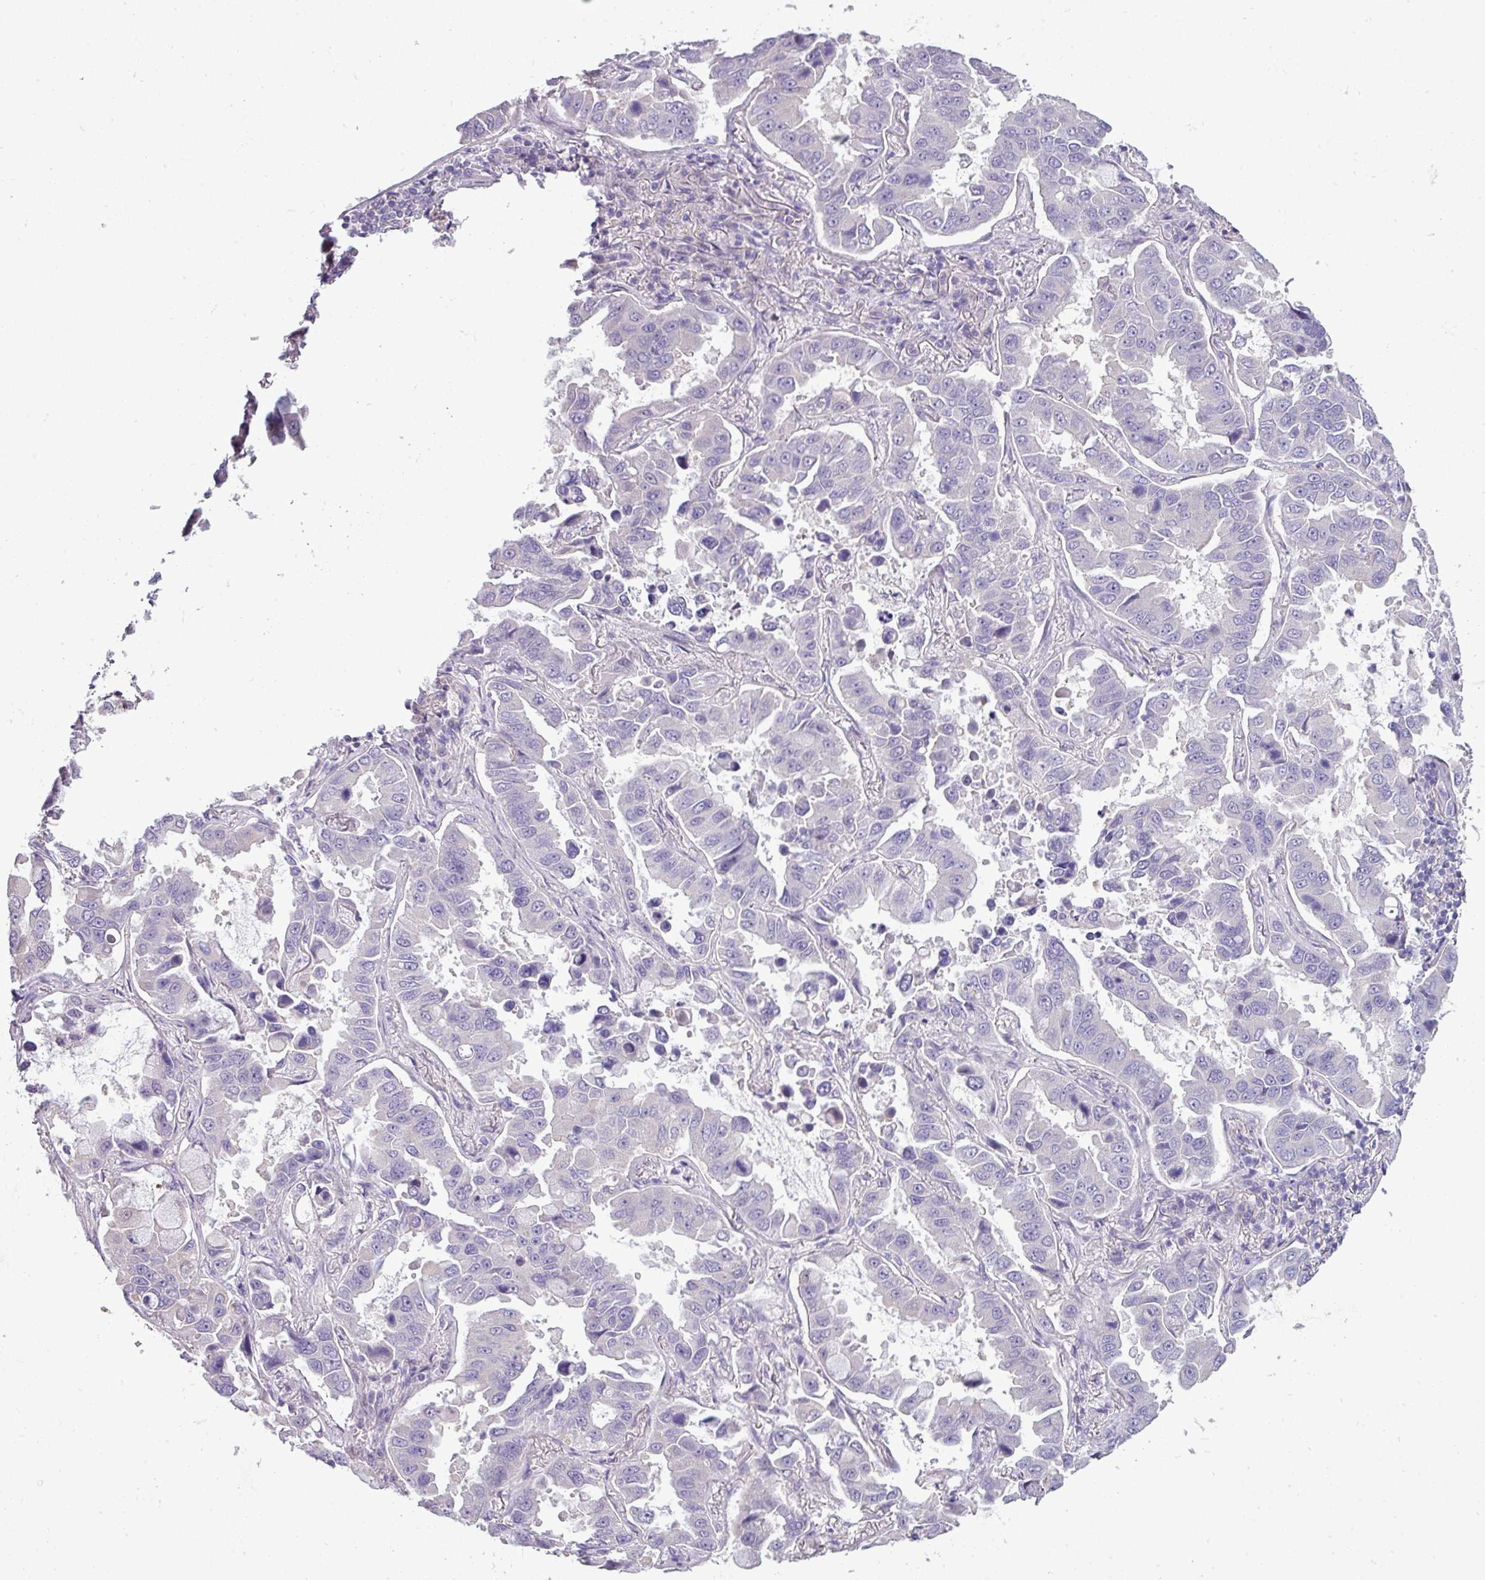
{"staining": {"intensity": "negative", "quantity": "none", "location": "none"}, "tissue": "lung cancer", "cell_type": "Tumor cells", "image_type": "cancer", "snomed": [{"axis": "morphology", "description": "Adenocarcinoma, NOS"}, {"axis": "topography", "description": "Lung"}], "caption": "Tumor cells show no significant expression in lung adenocarcinoma. (Brightfield microscopy of DAB immunohistochemistry at high magnification).", "gene": "DNAAF9", "patient": {"sex": "male", "age": 64}}